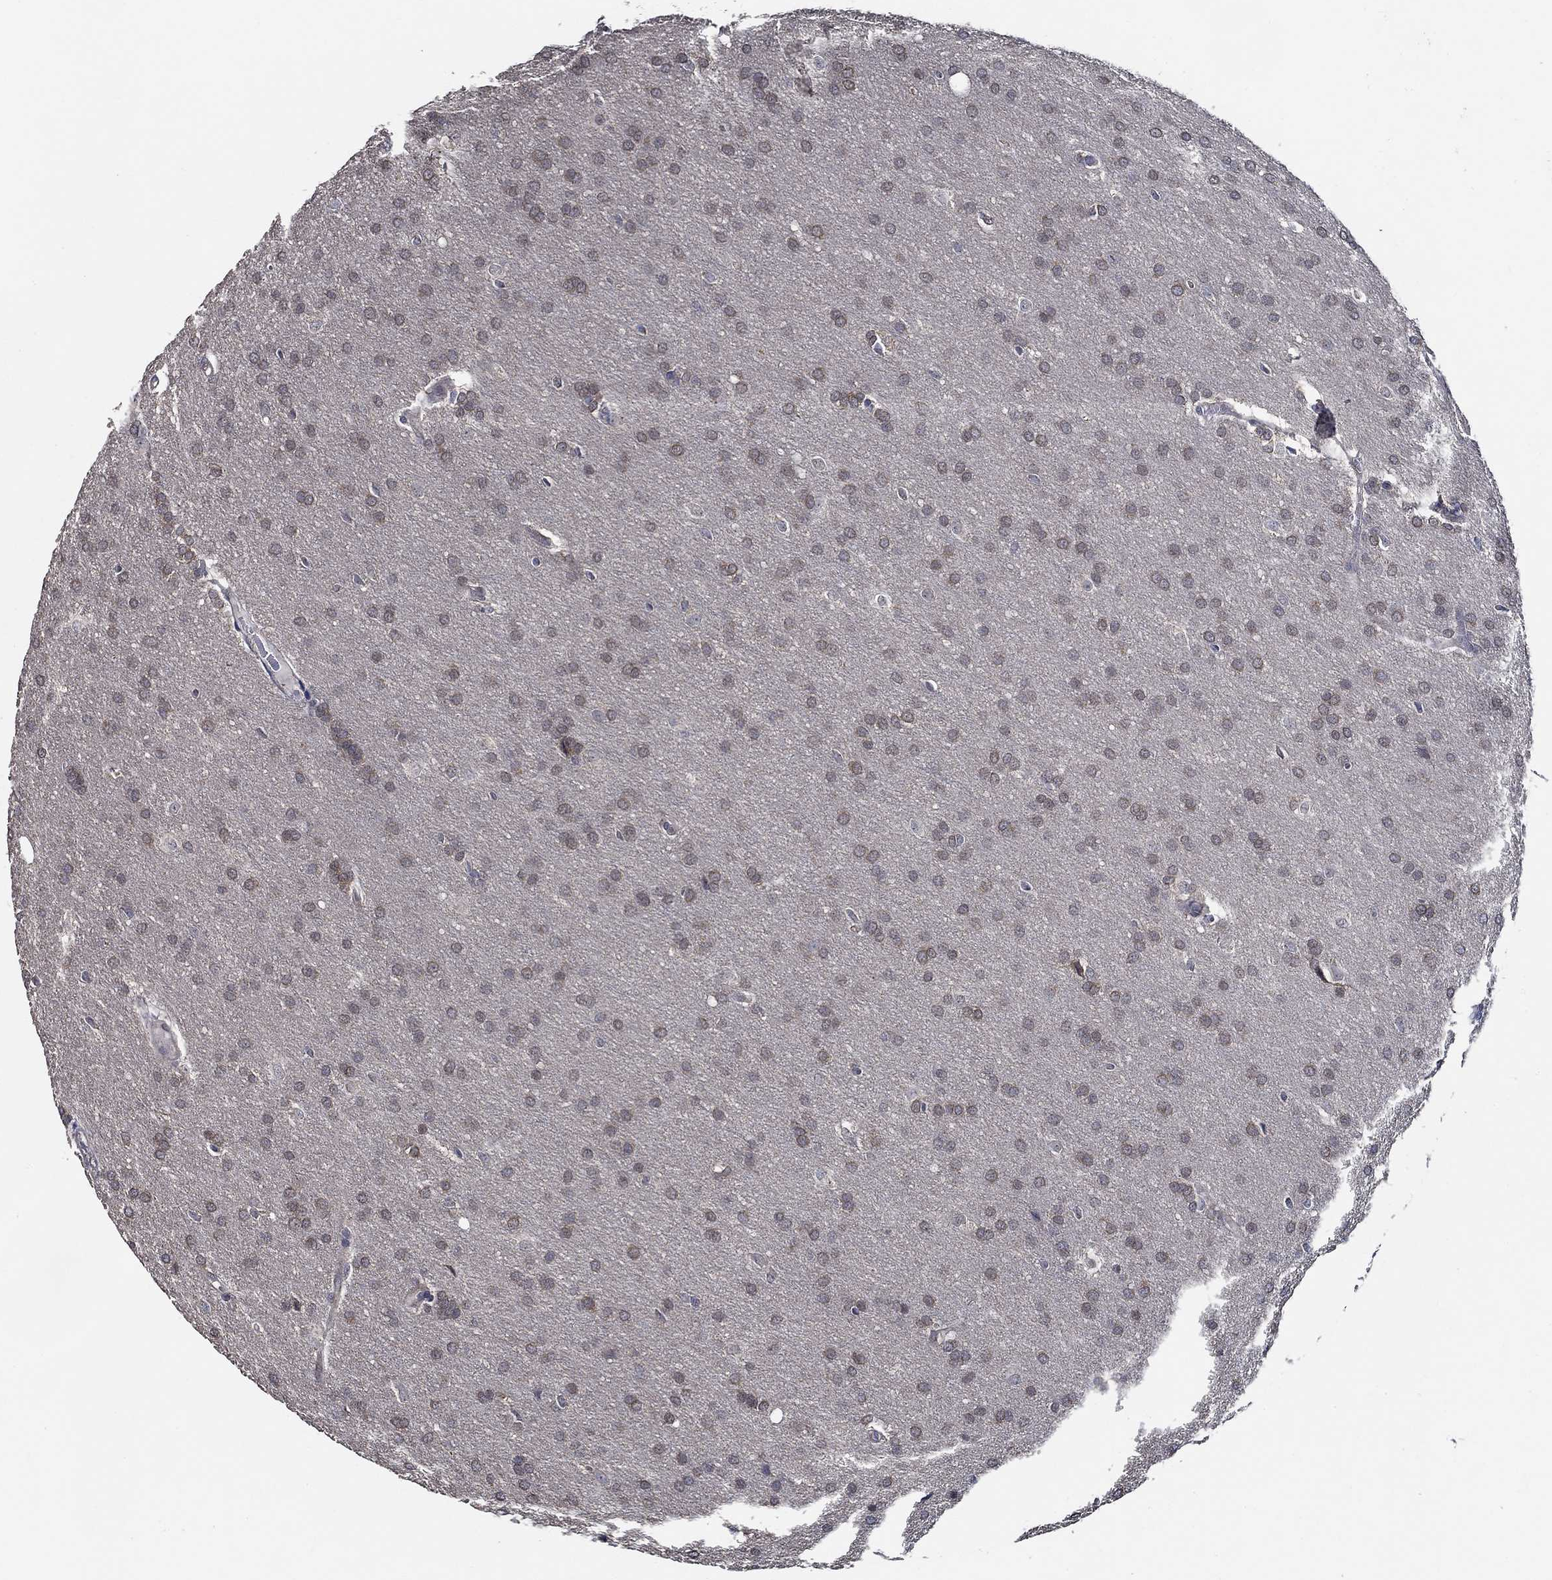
{"staining": {"intensity": "weak", "quantity": ">75%", "location": "cytoplasmic/membranous"}, "tissue": "glioma", "cell_type": "Tumor cells", "image_type": "cancer", "snomed": [{"axis": "morphology", "description": "Glioma, malignant, Low grade"}, {"axis": "topography", "description": "Brain"}], "caption": "Human malignant glioma (low-grade) stained with a protein marker displays weak staining in tumor cells.", "gene": "WDR53", "patient": {"sex": "female", "age": 32}}